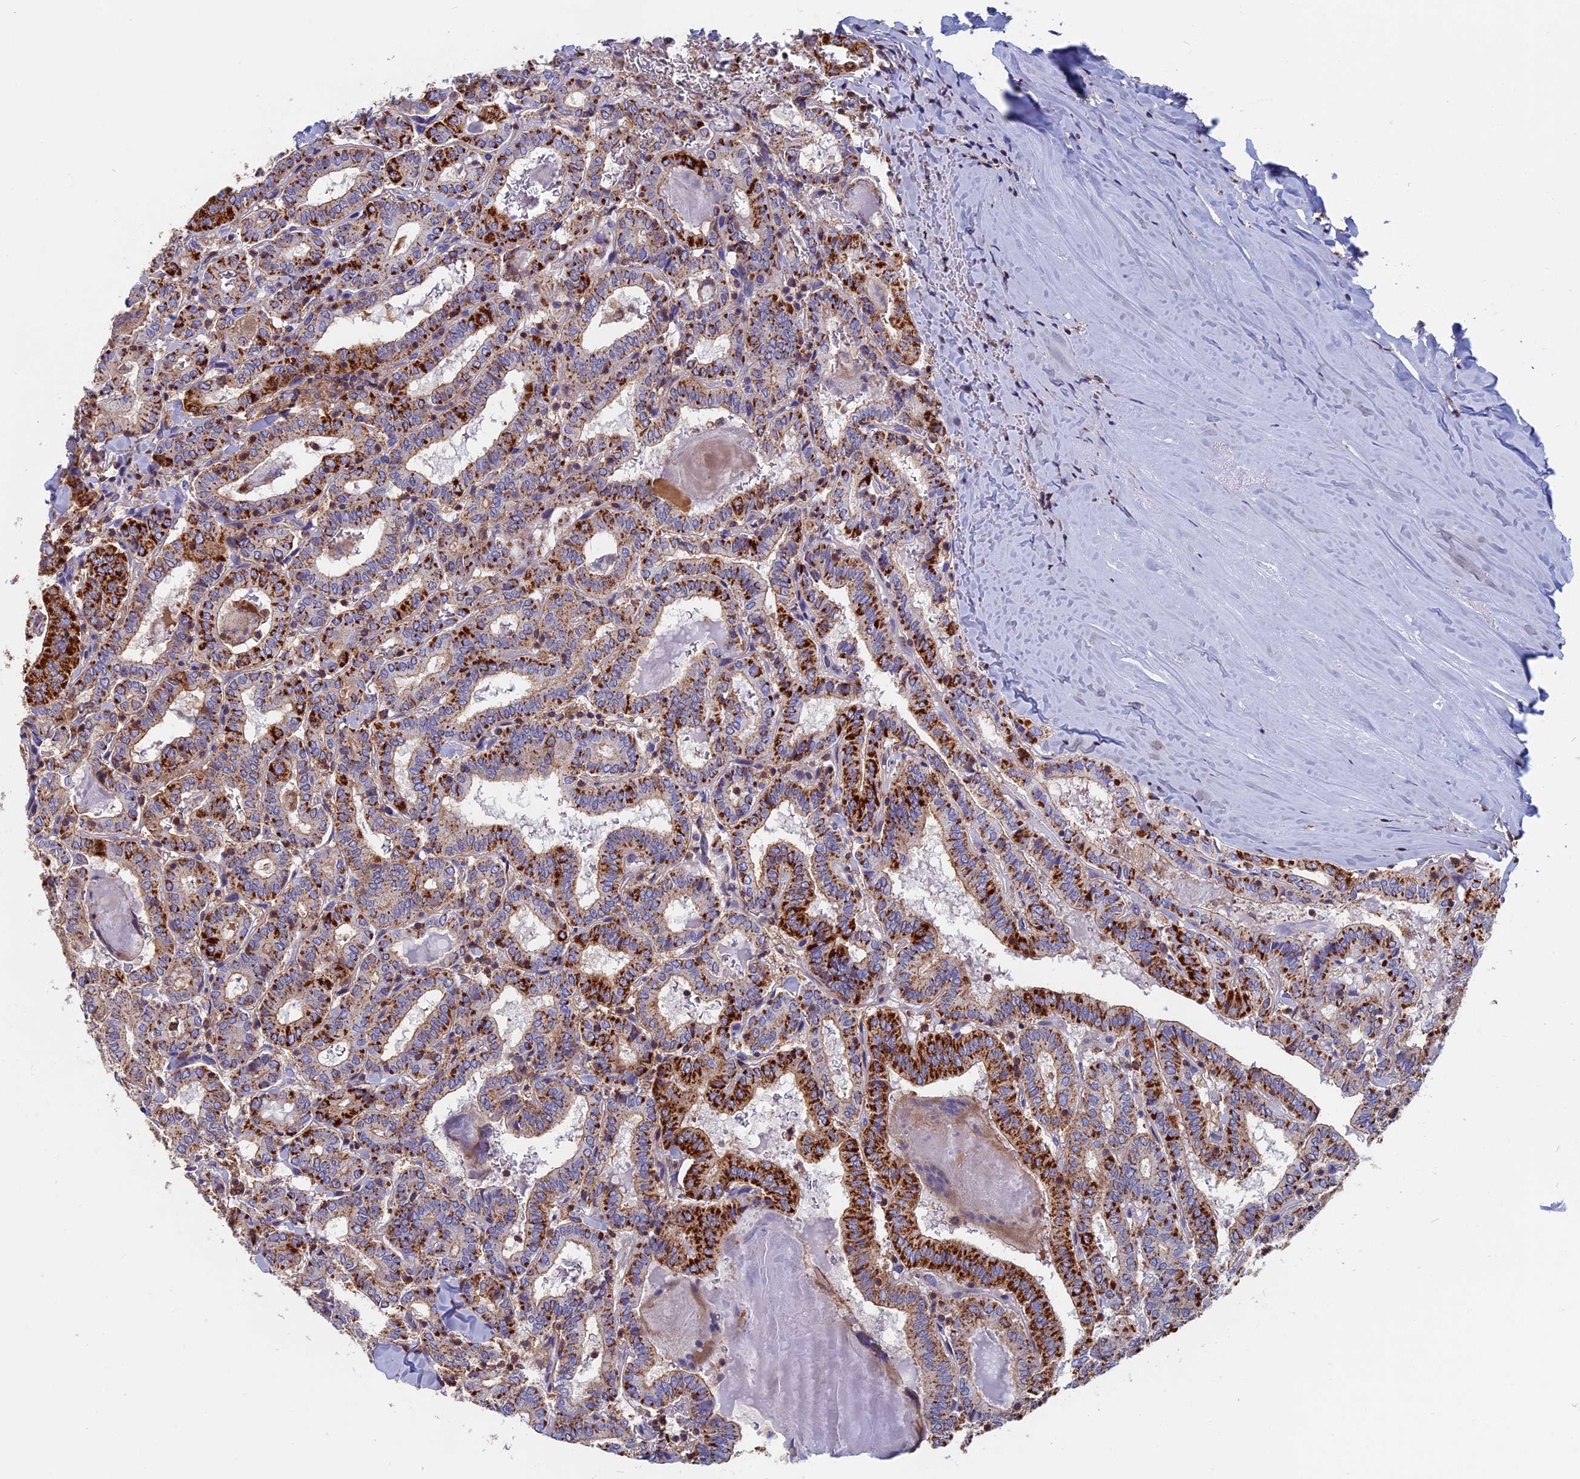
{"staining": {"intensity": "strong", "quantity": "25%-75%", "location": "cytoplasmic/membranous"}, "tissue": "thyroid cancer", "cell_type": "Tumor cells", "image_type": "cancer", "snomed": [{"axis": "morphology", "description": "Papillary adenocarcinoma, NOS"}, {"axis": "topography", "description": "Thyroid gland"}], "caption": "Brown immunohistochemical staining in thyroid cancer (papillary adenocarcinoma) exhibits strong cytoplasmic/membranous positivity in about 25%-75% of tumor cells.", "gene": "HSD17B8", "patient": {"sex": "female", "age": 72}}